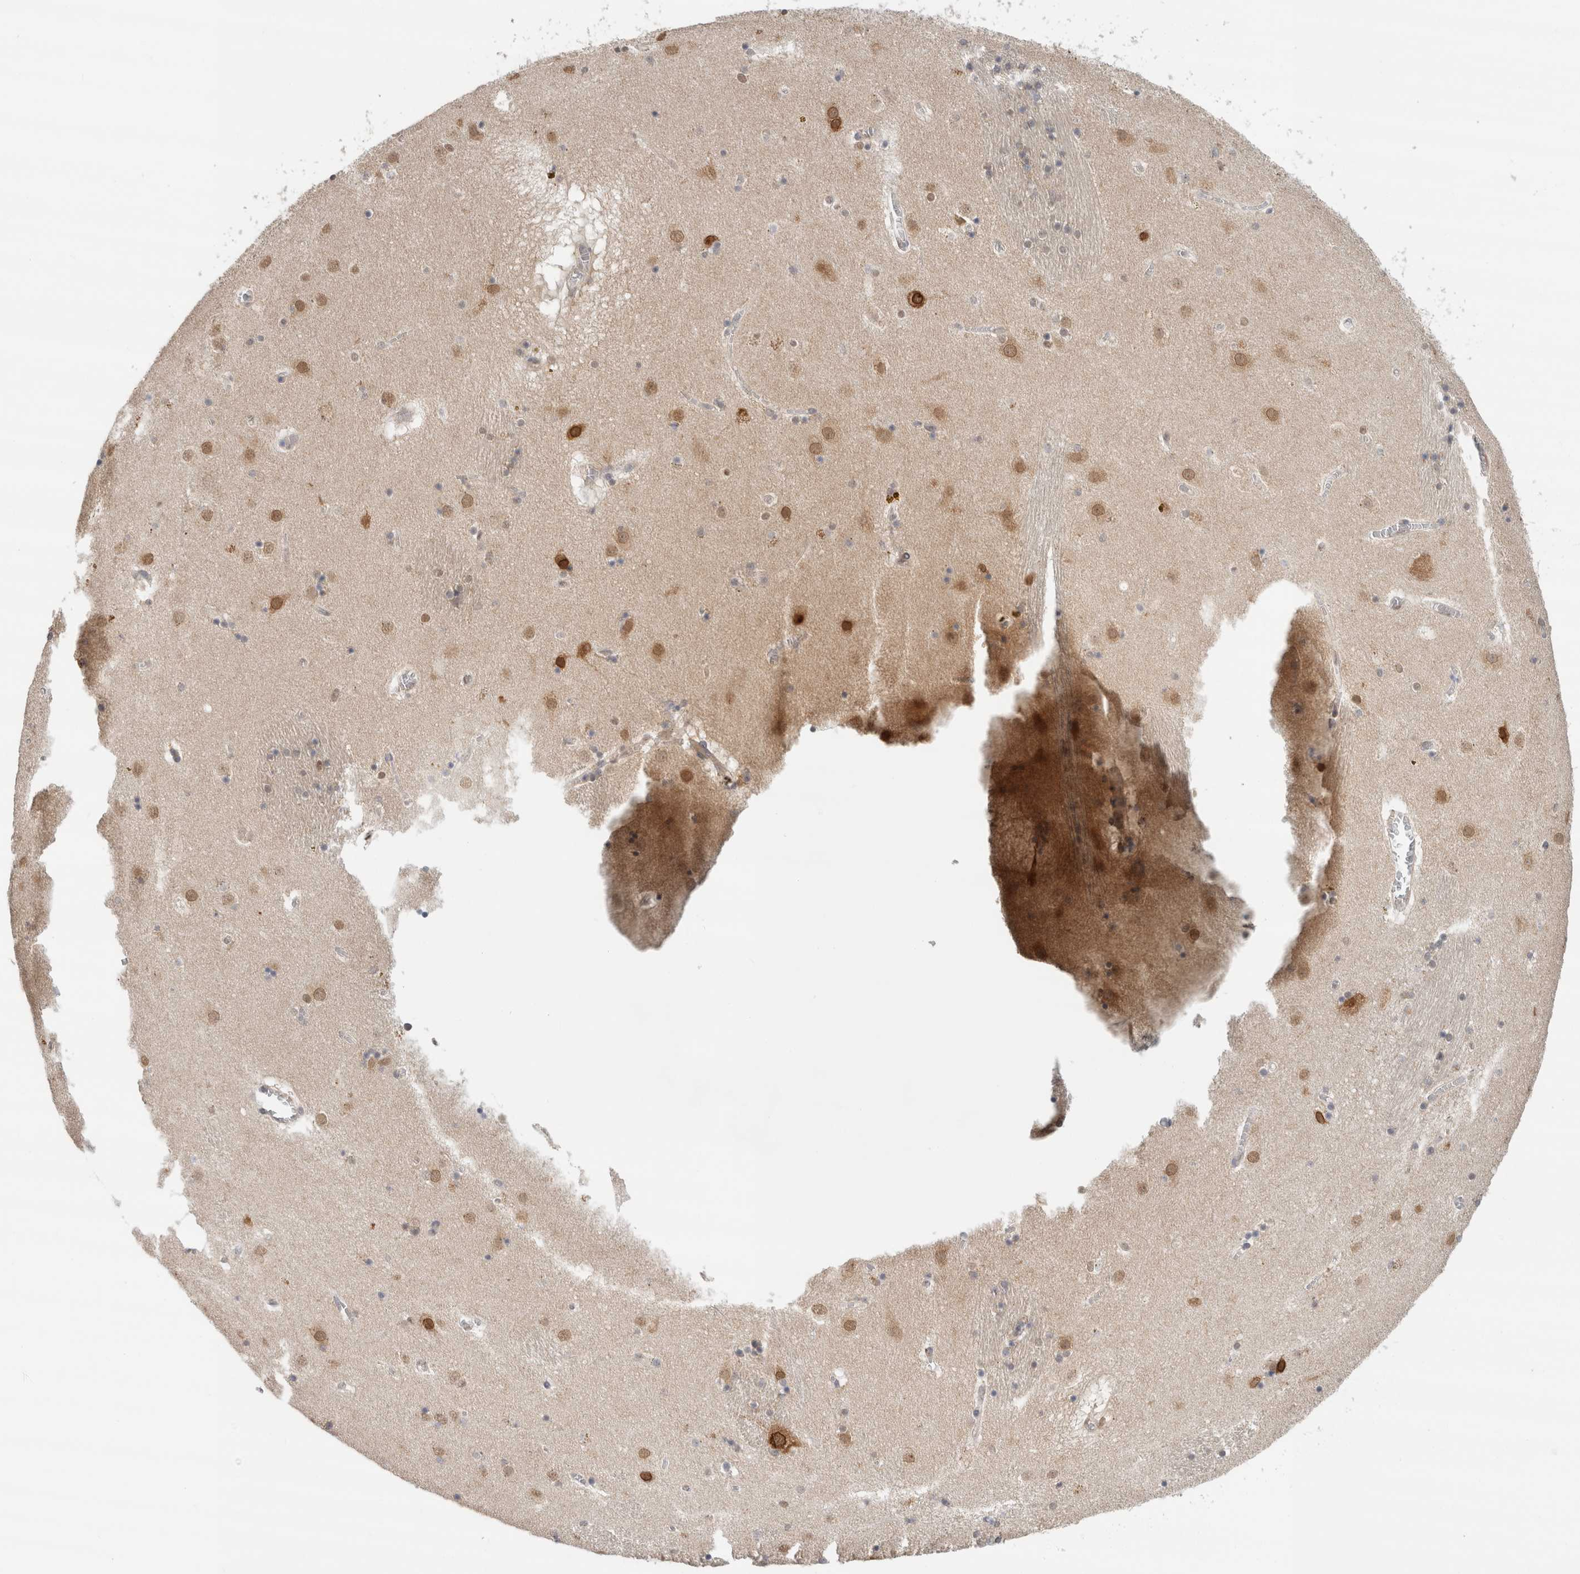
{"staining": {"intensity": "weak", "quantity": "<25%", "location": "nuclear"}, "tissue": "caudate", "cell_type": "Glial cells", "image_type": "normal", "snomed": [{"axis": "morphology", "description": "Normal tissue, NOS"}, {"axis": "topography", "description": "Lateral ventricle wall"}], "caption": "This photomicrograph is of normal caudate stained with immunohistochemistry to label a protein in brown with the nuclei are counter-stained blue. There is no staining in glial cells.", "gene": "EIF4G3", "patient": {"sex": "male", "age": 70}}